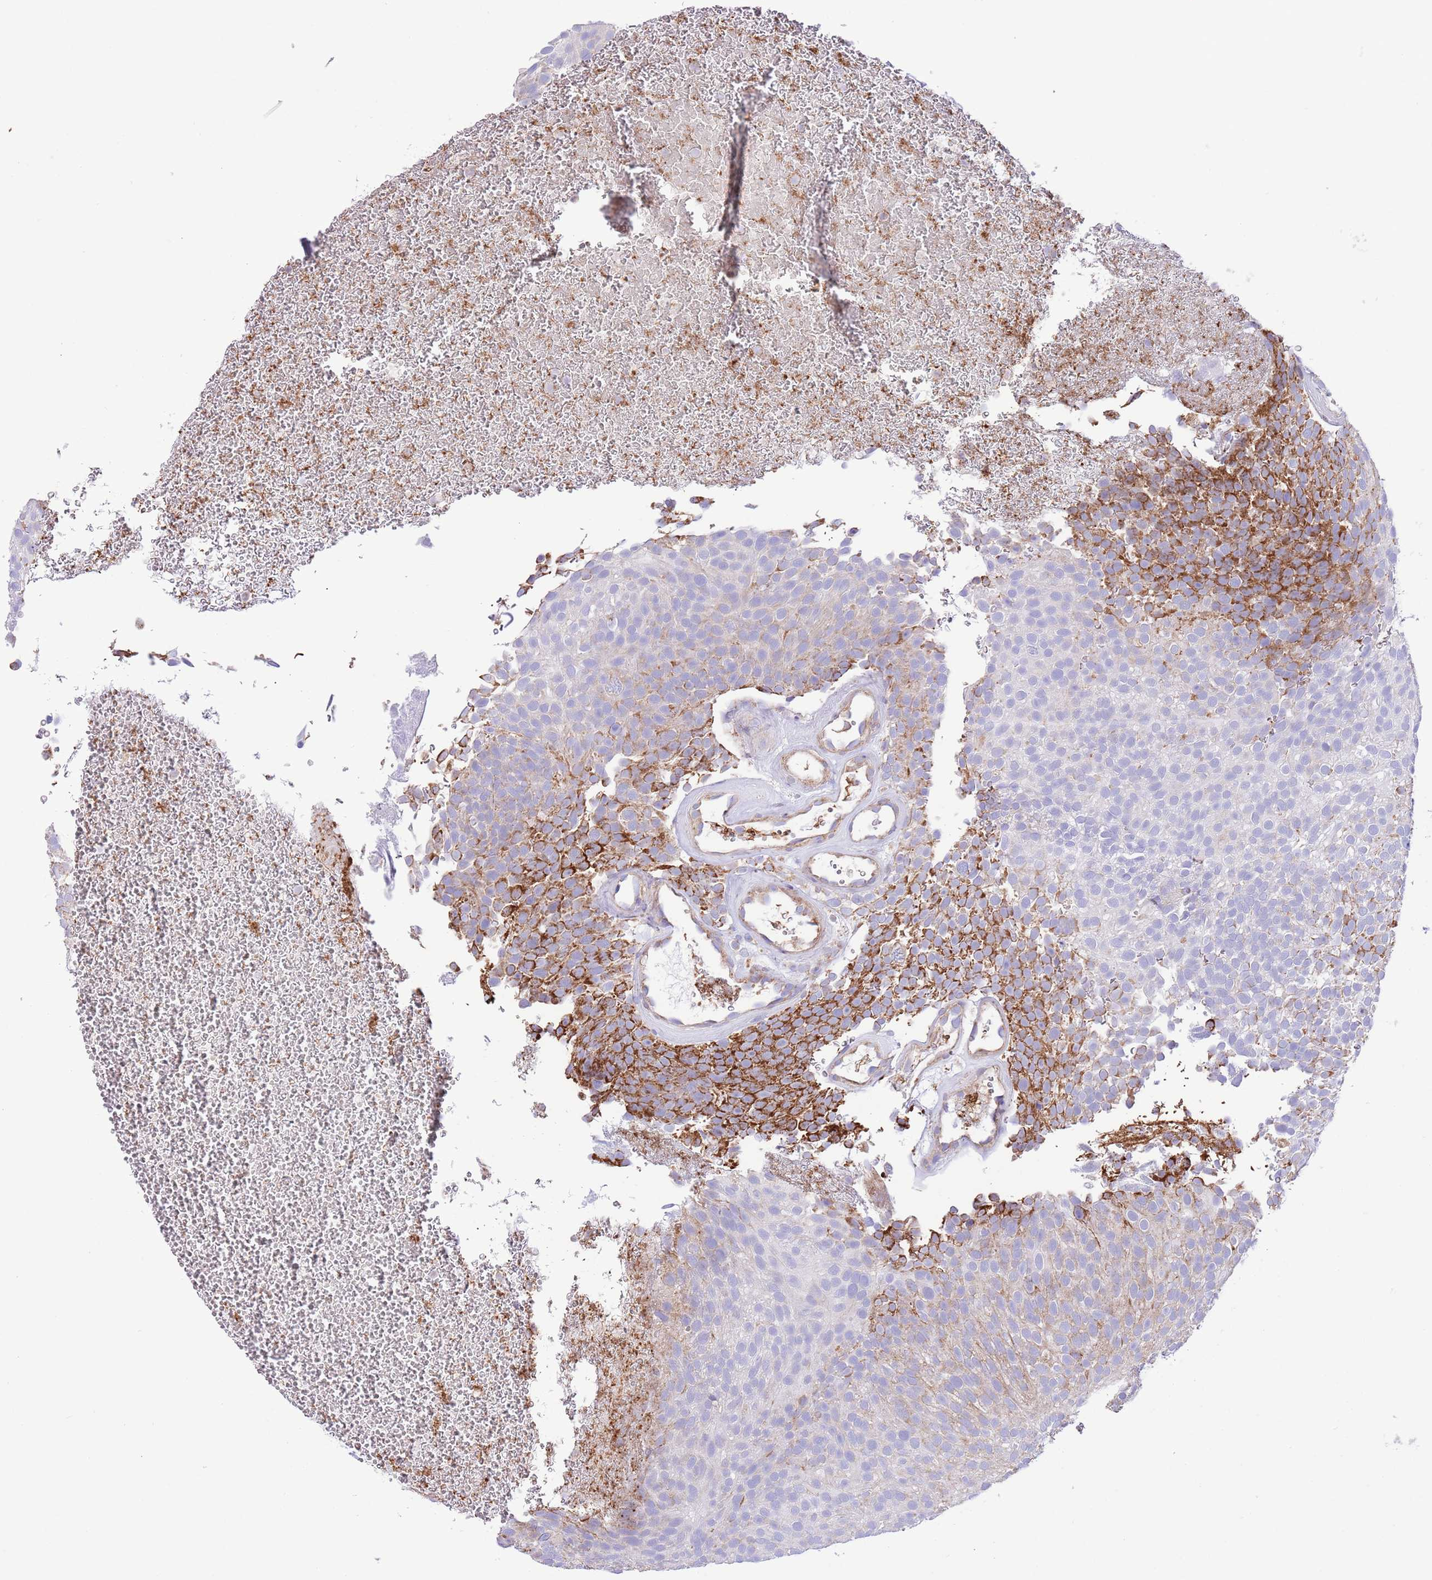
{"staining": {"intensity": "strong", "quantity": "<25%", "location": "cytoplasmic/membranous"}, "tissue": "urothelial cancer", "cell_type": "Tumor cells", "image_type": "cancer", "snomed": [{"axis": "morphology", "description": "Urothelial carcinoma, Low grade"}, {"axis": "topography", "description": "Urinary bladder"}], "caption": "Immunohistochemistry photomicrograph of urothelial cancer stained for a protein (brown), which displays medium levels of strong cytoplasmic/membranous staining in about <25% of tumor cells.", "gene": "SS18L2", "patient": {"sex": "male", "age": 78}}